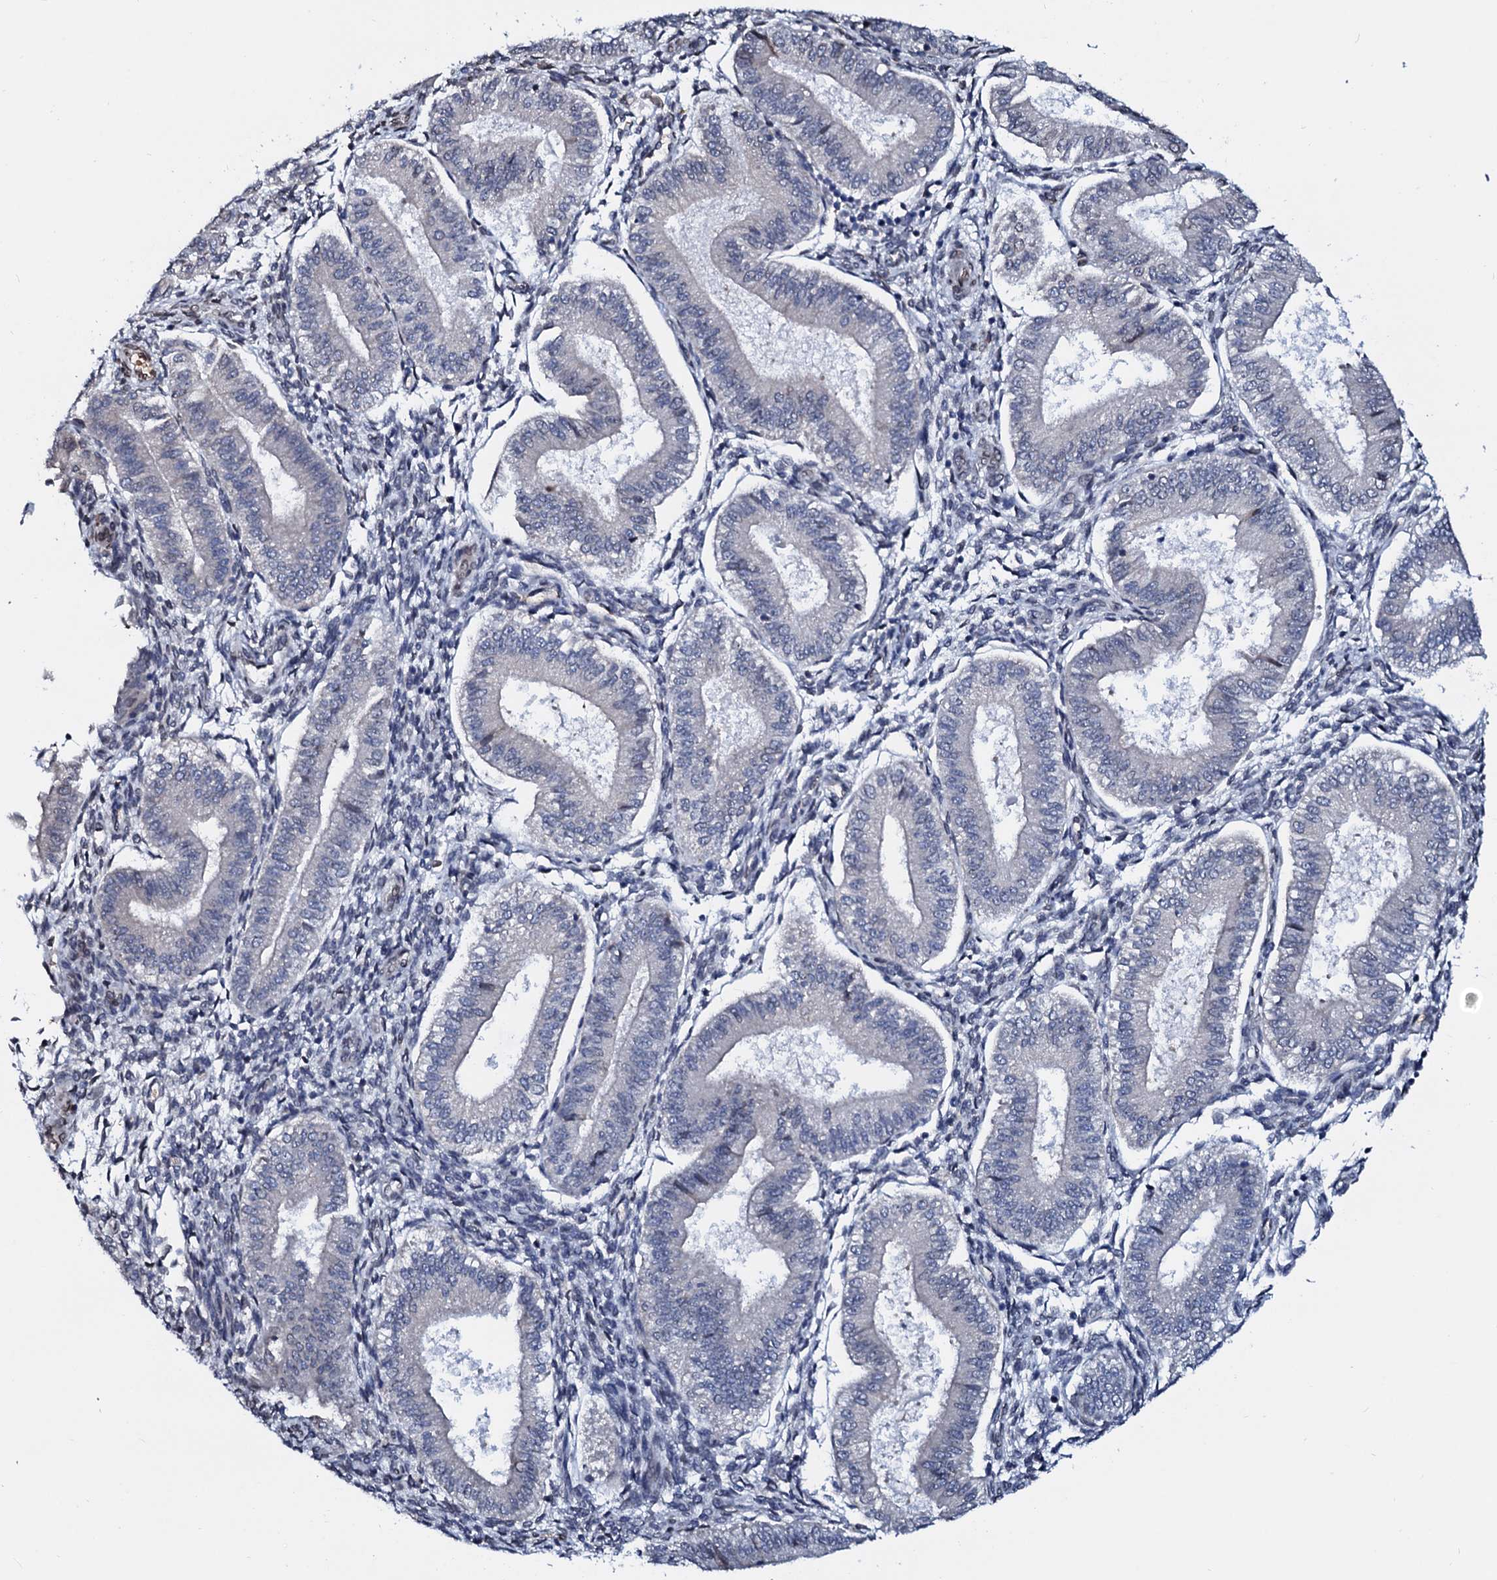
{"staining": {"intensity": "negative", "quantity": "none", "location": "none"}, "tissue": "endometrium", "cell_type": "Cells in endometrial stroma", "image_type": "normal", "snomed": [{"axis": "morphology", "description": "Normal tissue, NOS"}, {"axis": "topography", "description": "Endometrium"}], "caption": "This is a micrograph of immunohistochemistry (IHC) staining of normal endometrium, which shows no staining in cells in endometrial stroma. Brightfield microscopy of IHC stained with DAB (3,3'-diaminobenzidine) (brown) and hematoxylin (blue), captured at high magnification.", "gene": "NRP2", "patient": {"sex": "female", "age": 39}}